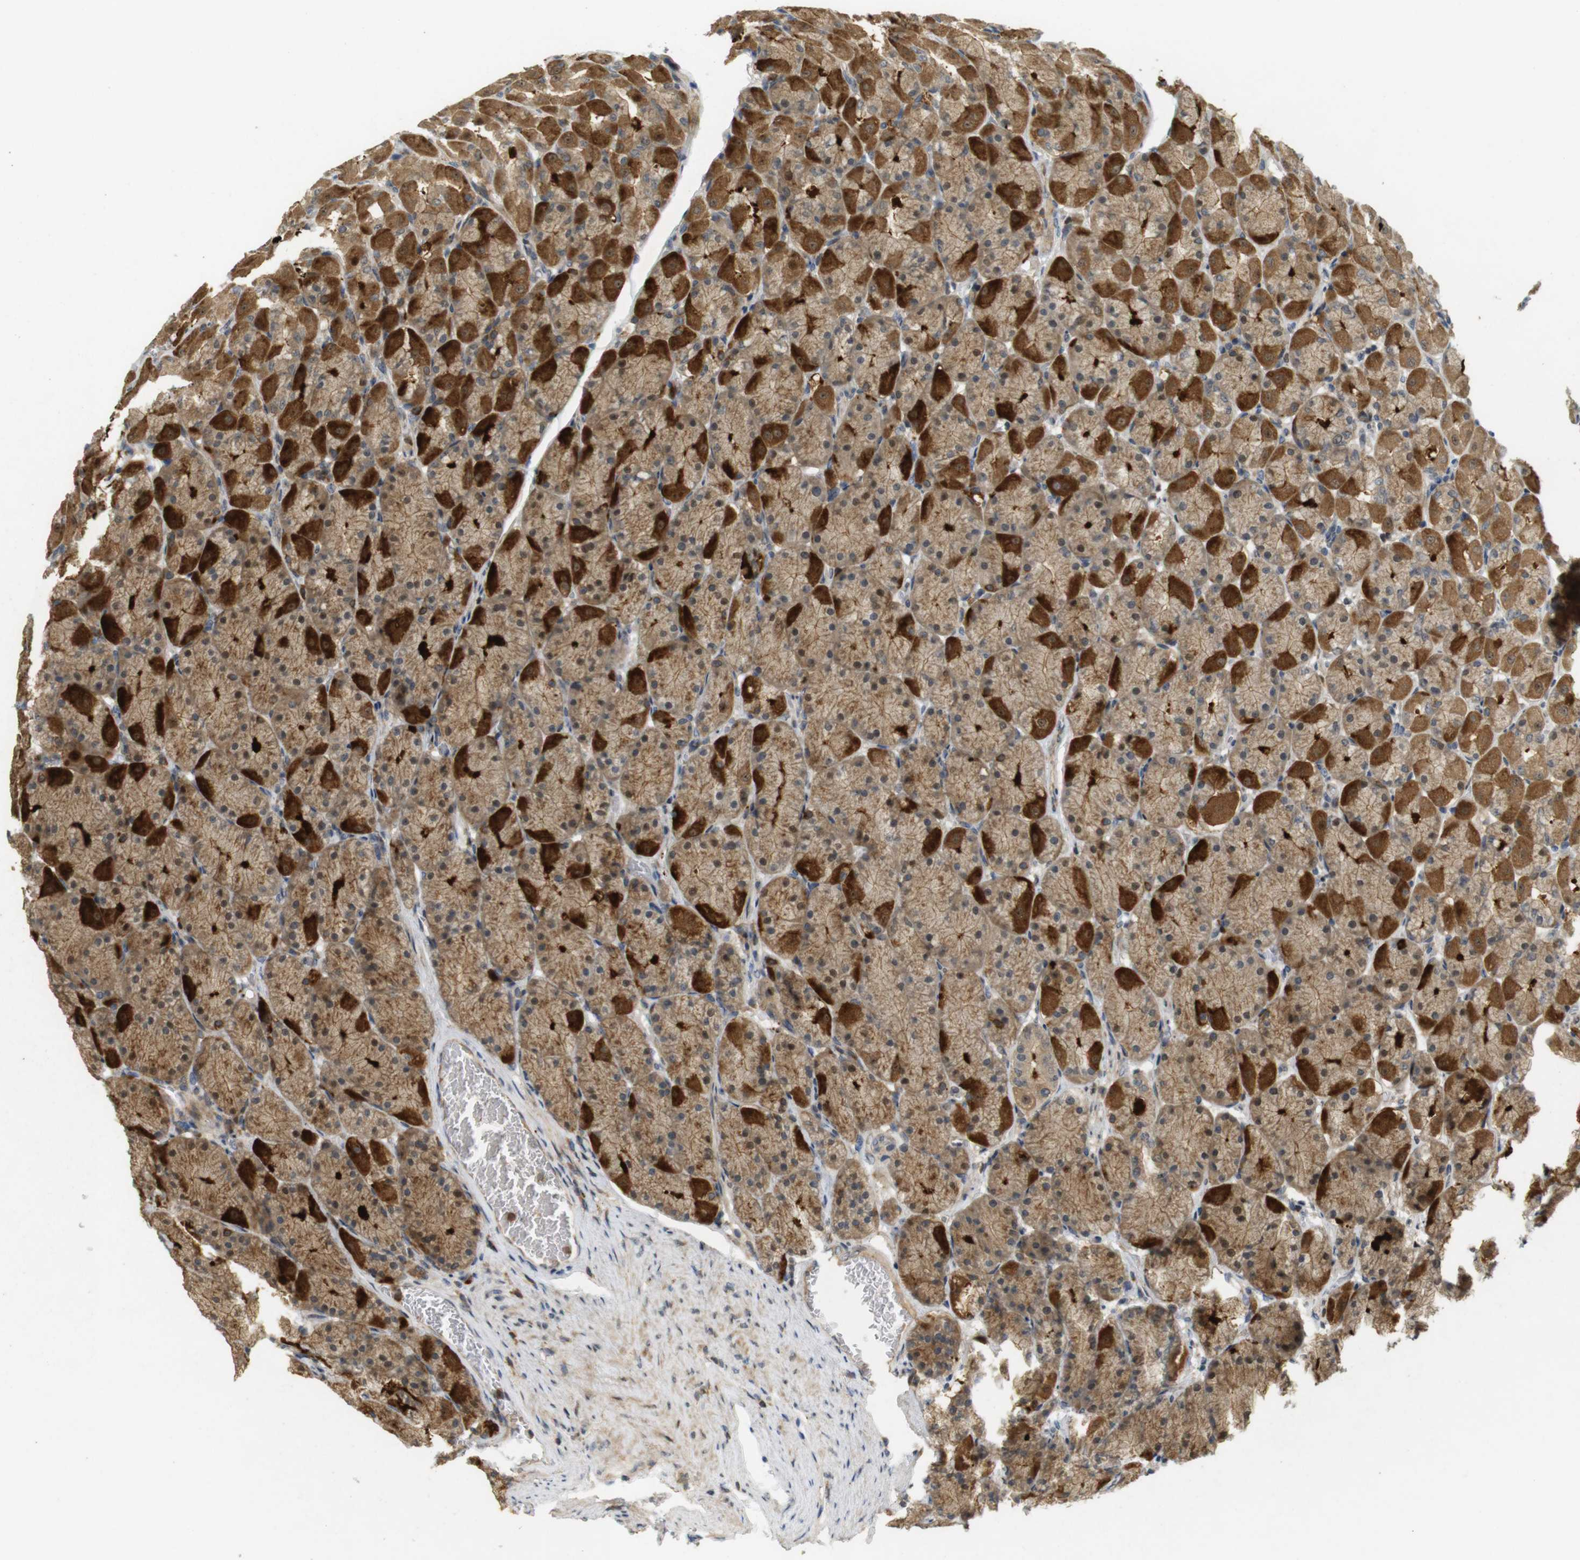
{"staining": {"intensity": "strong", "quantity": ">75%", "location": "cytoplasmic/membranous"}, "tissue": "stomach", "cell_type": "Glandular cells", "image_type": "normal", "snomed": [{"axis": "morphology", "description": "Normal tissue, NOS"}, {"axis": "topography", "description": "Stomach, upper"}], "caption": "Immunohistochemical staining of normal stomach demonstrates strong cytoplasmic/membranous protein staining in approximately >75% of glandular cells.", "gene": "TMX3", "patient": {"sex": "female", "age": 56}}